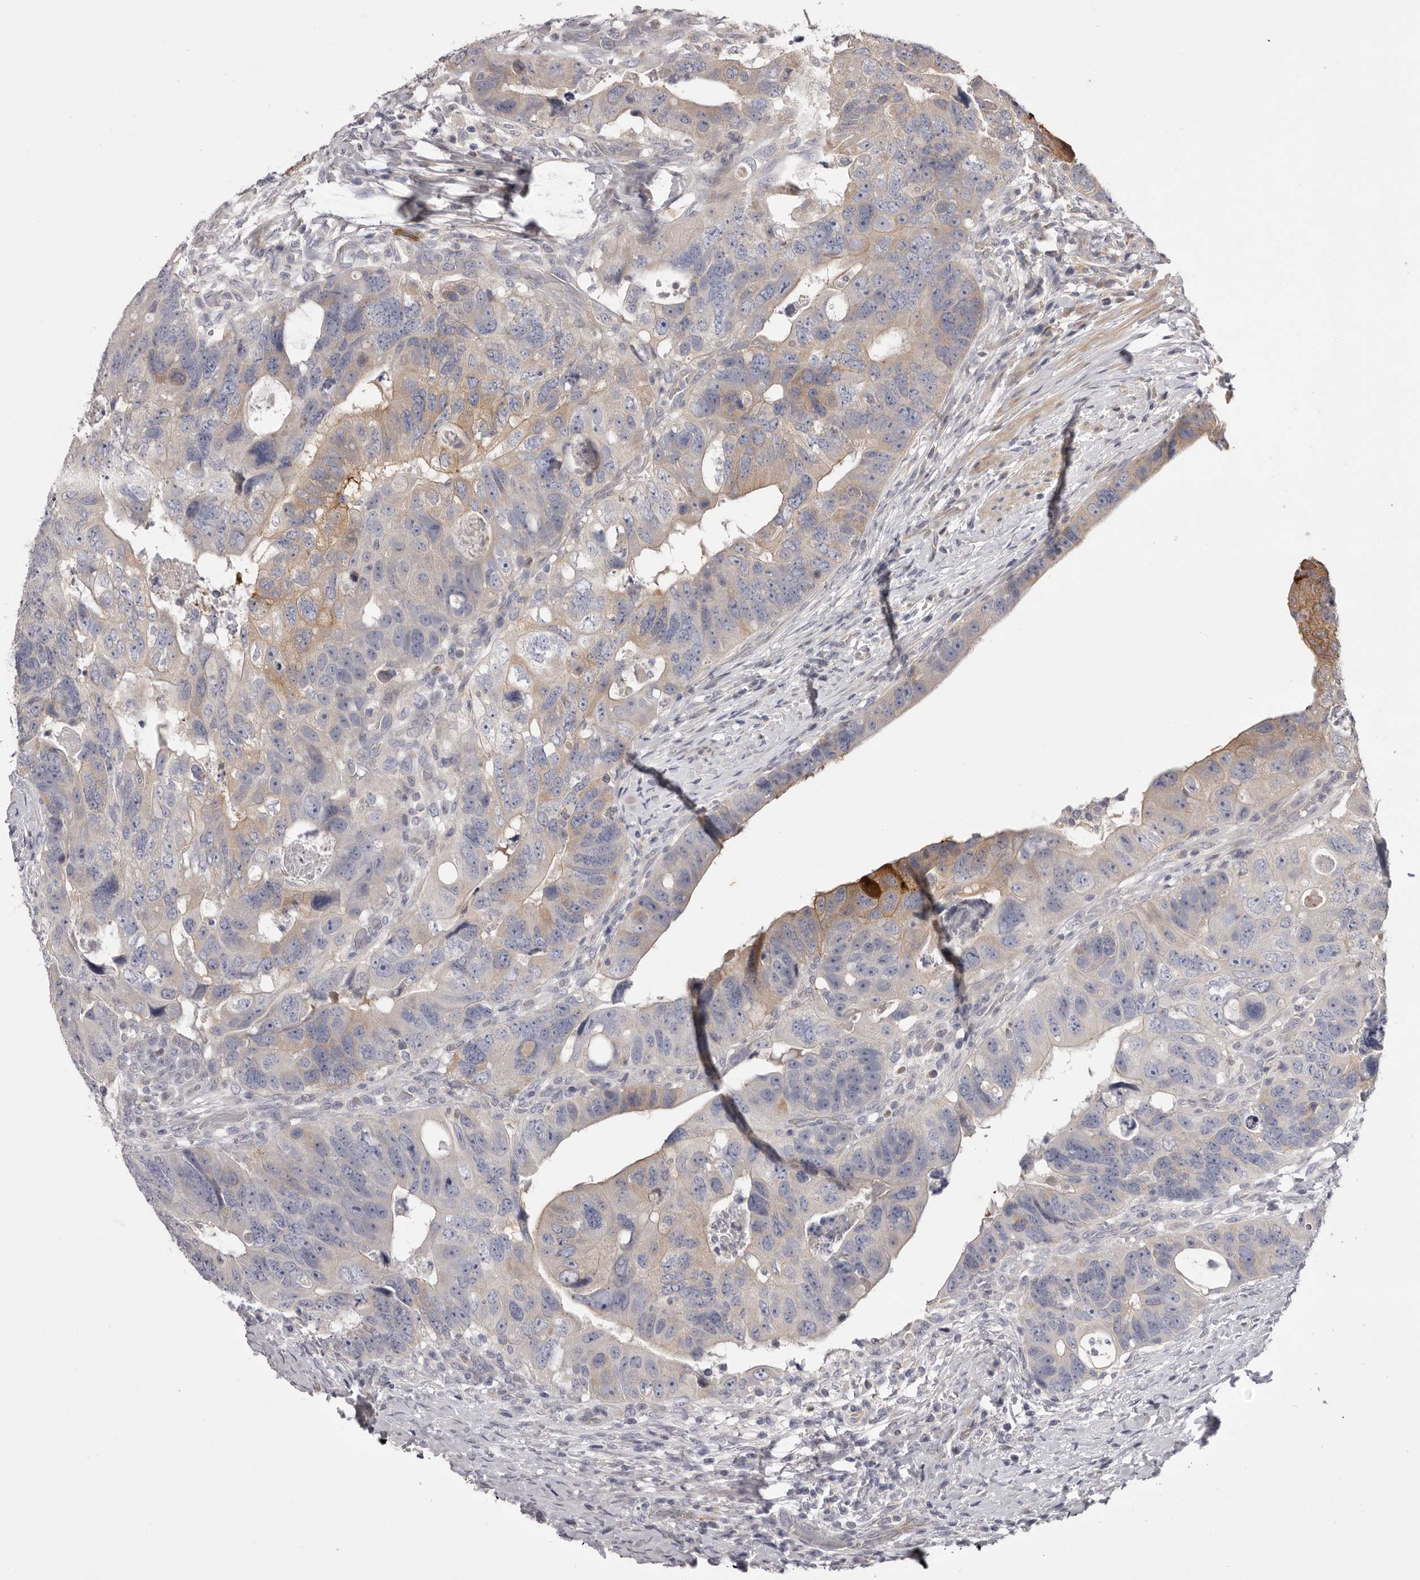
{"staining": {"intensity": "weak", "quantity": "<25%", "location": "cytoplasmic/membranous"}, "tissue": "colorectal cancer", "cell_type": "Tumor cells", "image_type": "cancer", "snomed": [{"axis": "morphology", "description": "Adenocarcinoma, NOS"}, {"axis": "topography", "description": "Rectum"}], "caption": "Human colorectal adenocarcinoma stained for a protein using immunohistochemistry displays no staining in tumor cells.", "gene": "PNRC1", "patient": {"sex": "male", "age": 59}}